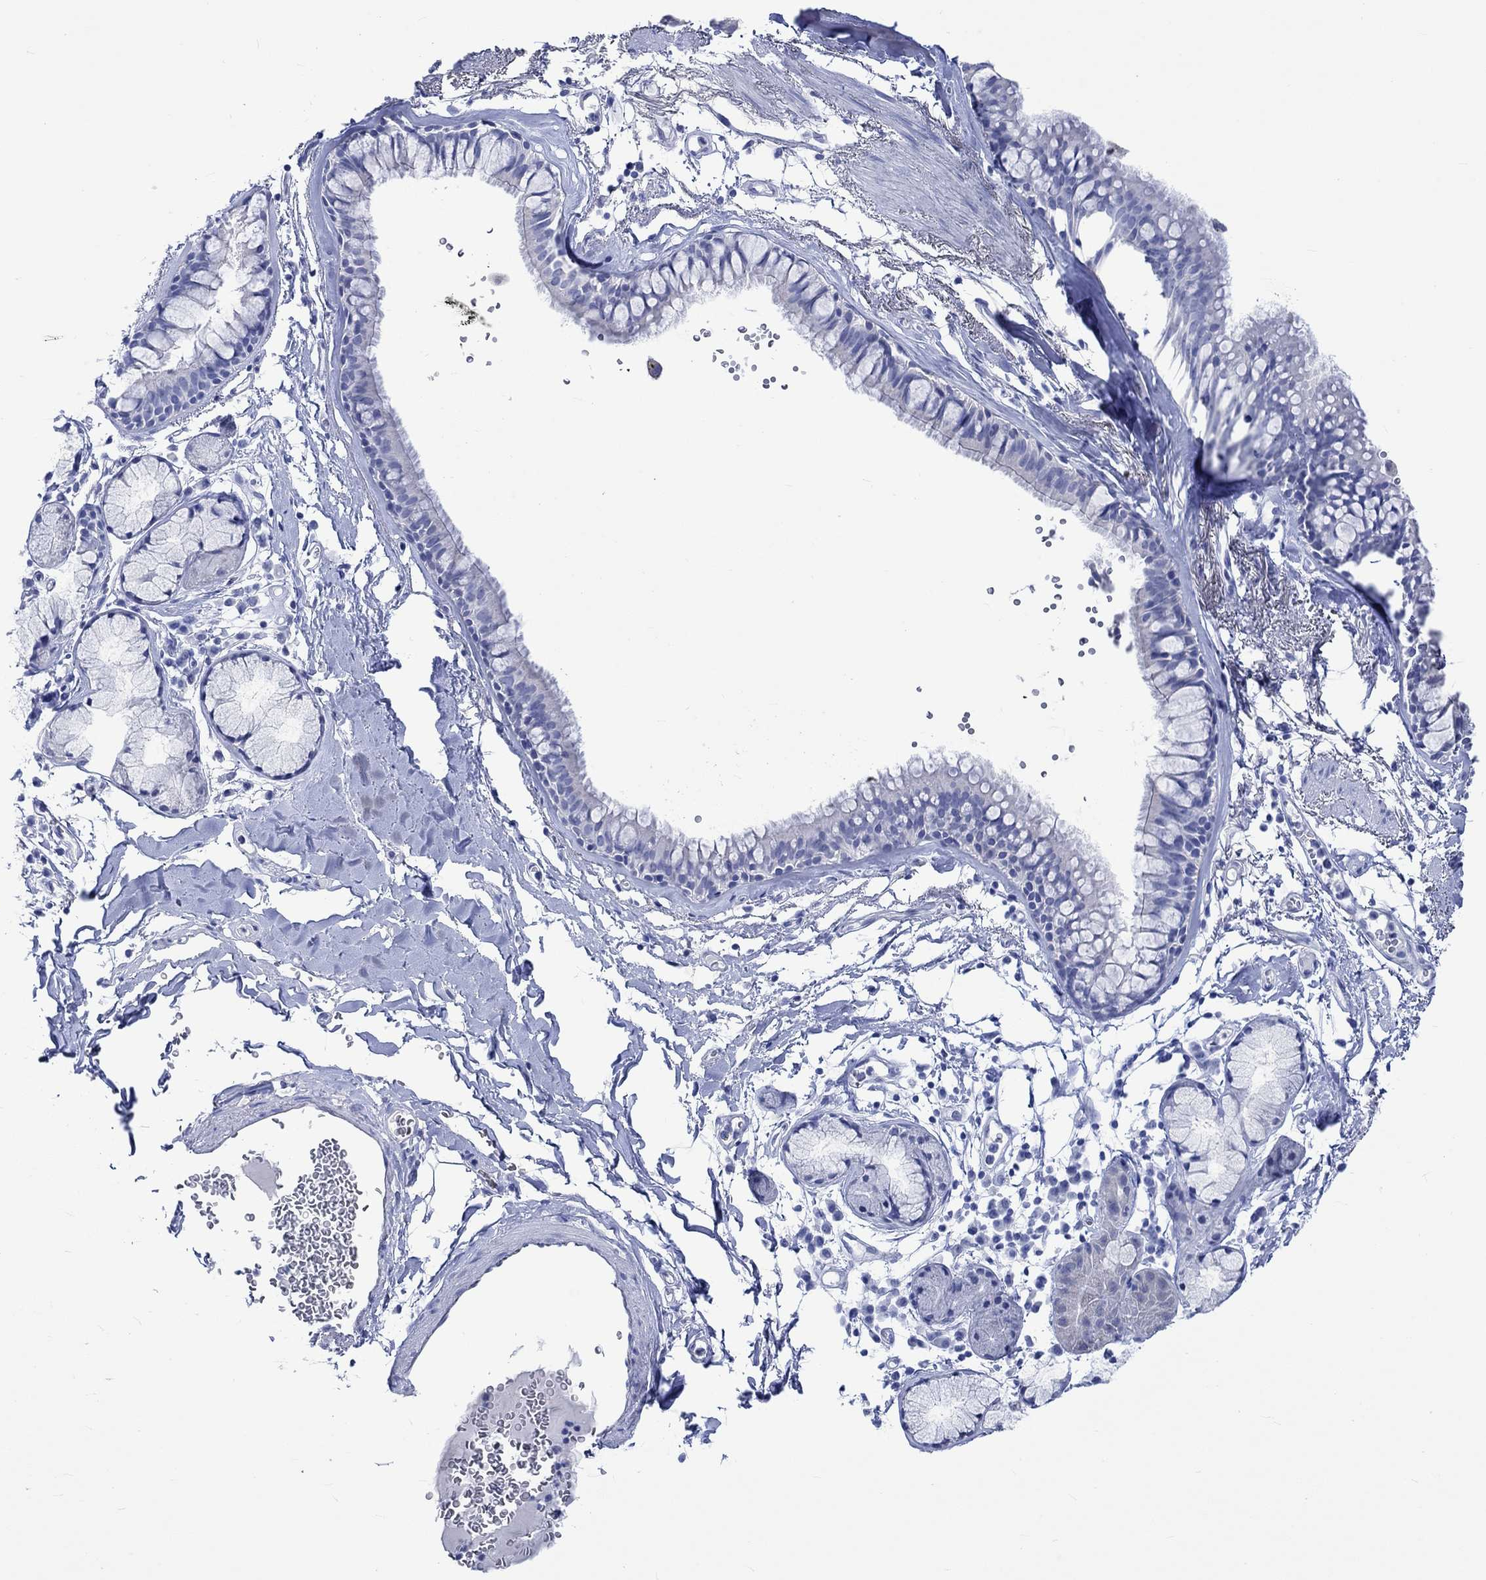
{"staining": {"intensity": "negative", "quantity": "none", "location": "none"}, "tissue": "bronchus", "cell_type": "Respiratory epithelial cells", "image_type": "normal", "snomed": [{"axis": "morphology", "description": "Normal tissue, NOS"}, {"axis": "morphology", "description": "Squamous cell carcinoma, NOS"}, {"axis": "topography", "description": "Cartilage tissue"}, {"axis": "topography", "description": "Bronchus"}], "caption": "Image shows no significant protein positivity in respiratory epithelial cells of unremarkable bronchus.", "gene": "KLHL33", "patient": {"sex": "male", "age": 72}}